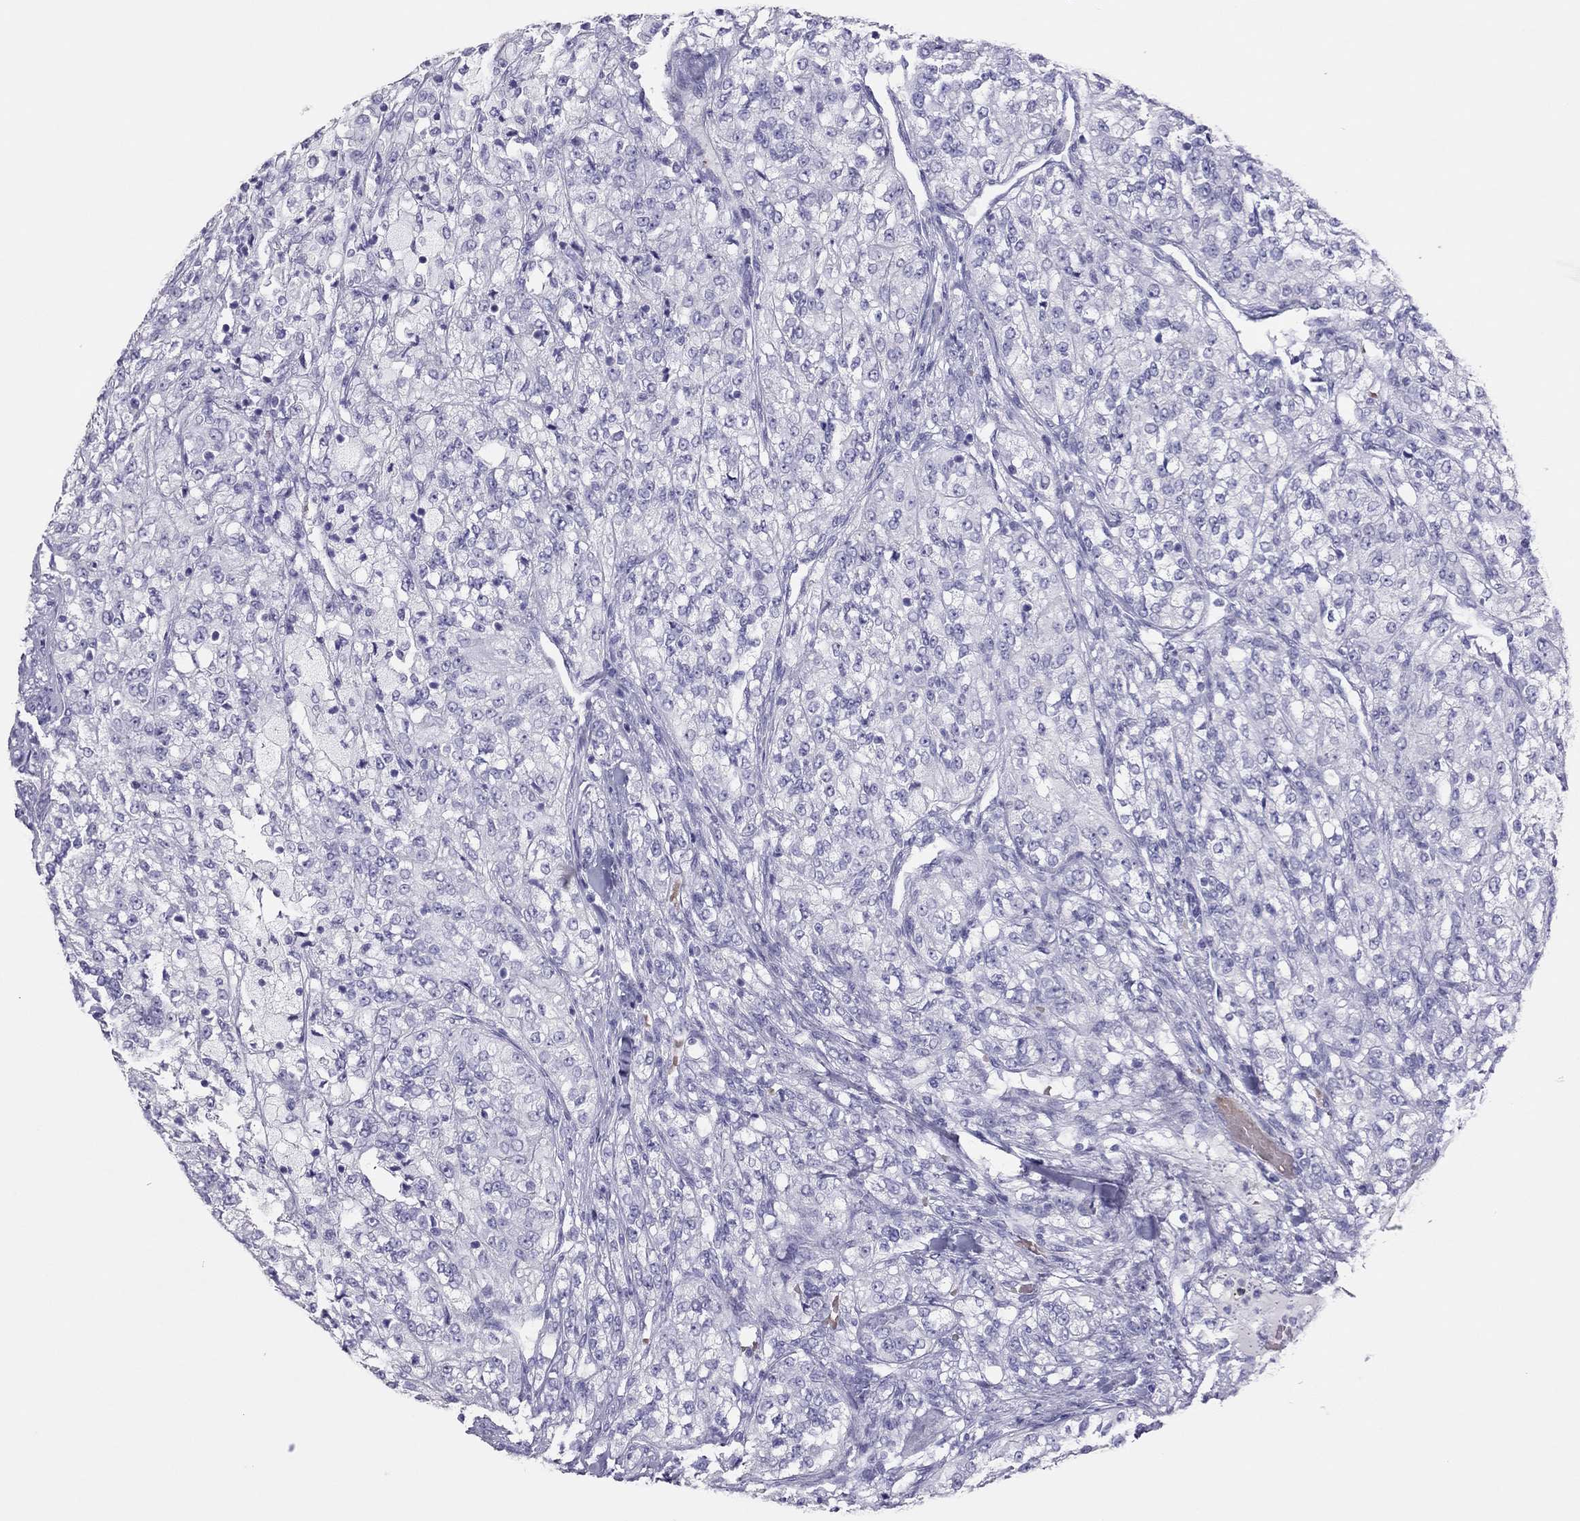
{"staining": {"intensity": "negative", "quantity": "none", "location": "none"}, "tissue": "renal cancer", "cell_type": "Tumor cells", "image_type": "cancer", "snomed": [{"axis": "morphology", "description": "Adenocarcinoma, NOS"}, {"axis": "topography", "description": "Kidney"}], "caption": "Immunohistochemistry of renal adenocarcinoma demonstrates no expression in tumor cells. (DAB (3,3'-diaminobenzidine) IHC with hematoxylin counter stain).", "gene": "TSHB", "patient": {"sex": "female", "age": 63}}